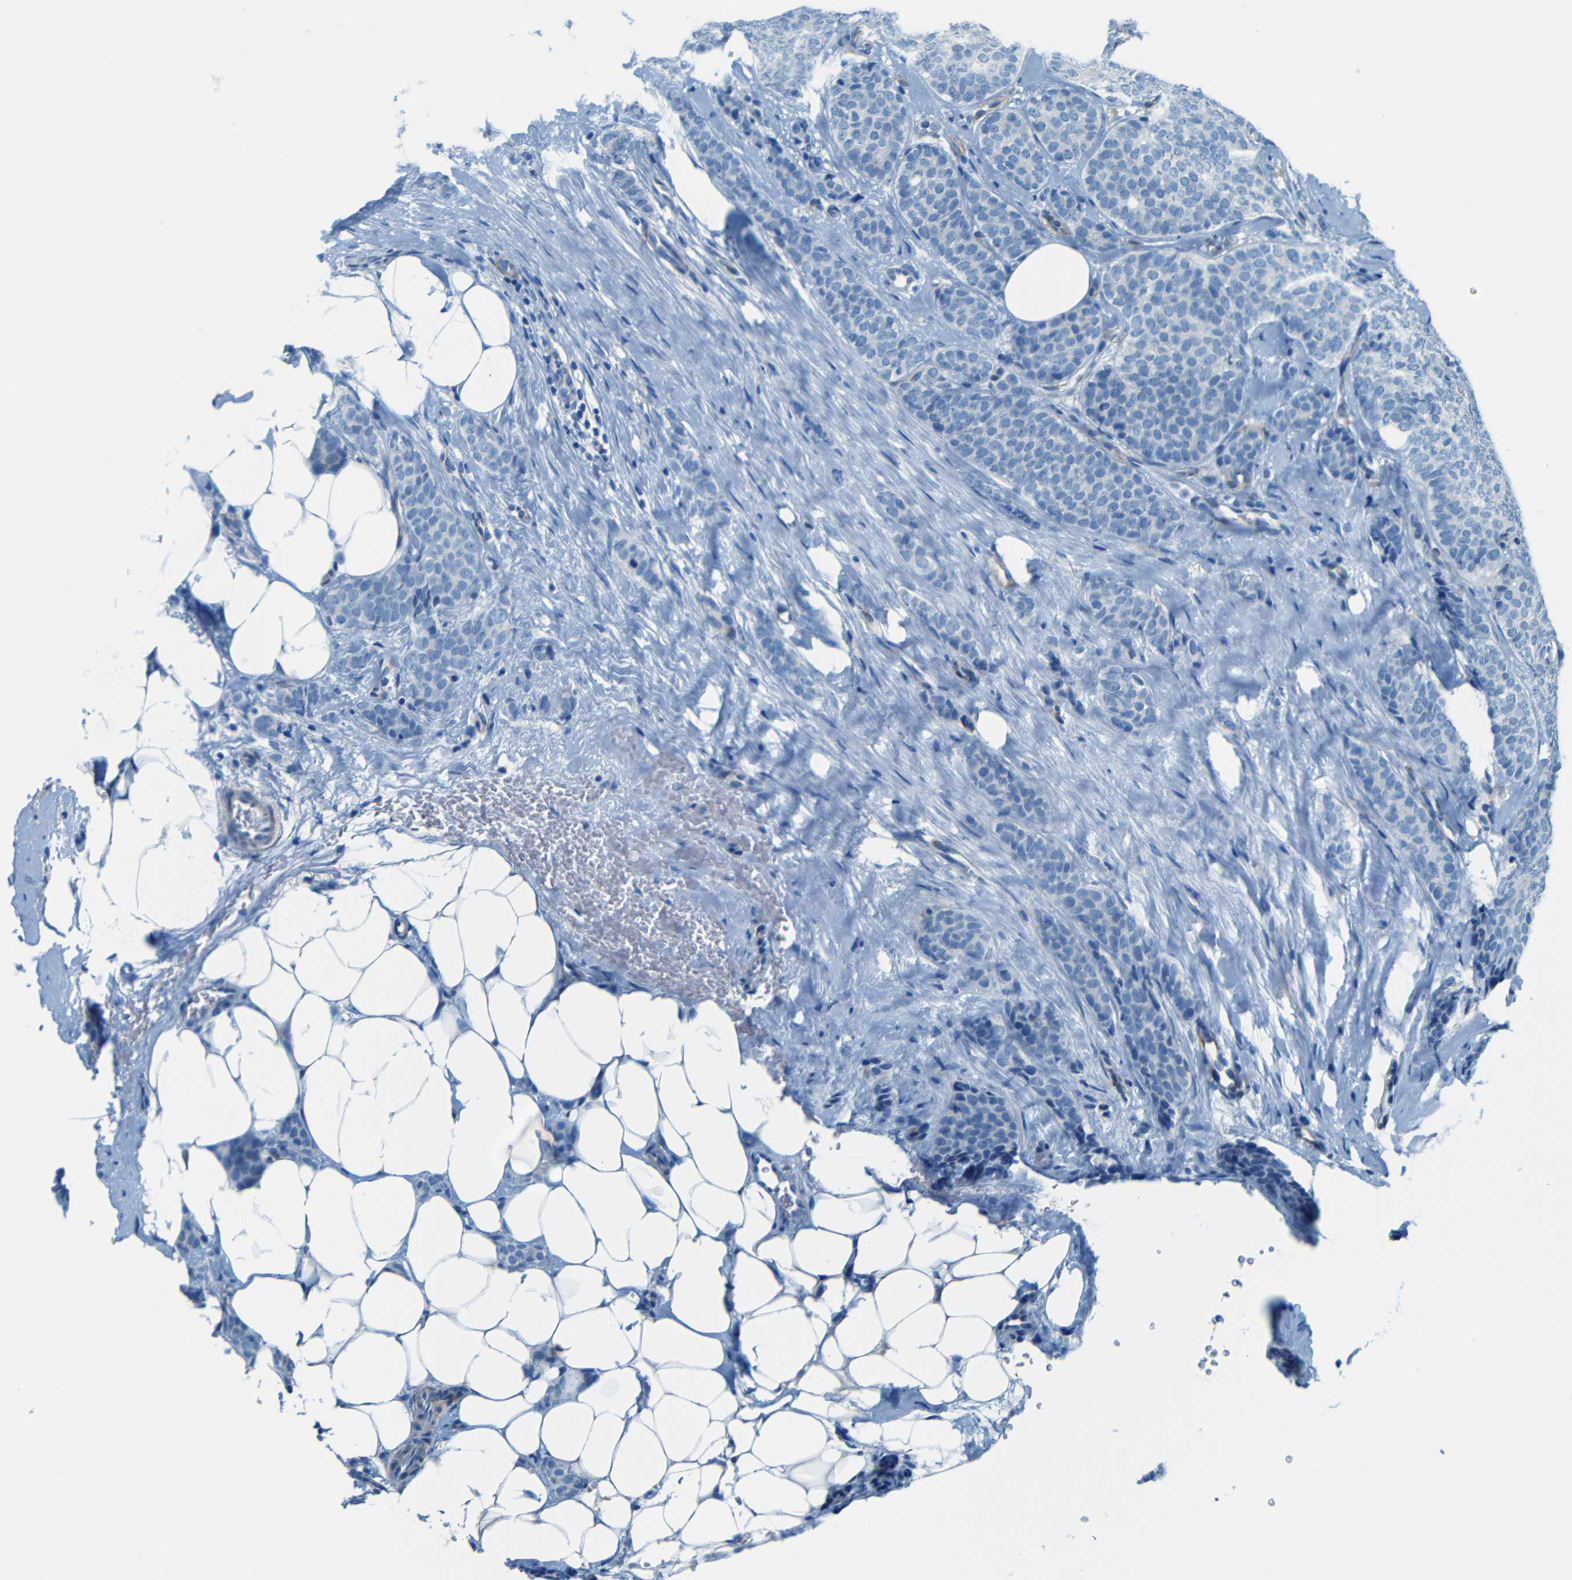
{"staining": {"intensity": "negative", "quantity": "none", "location": "none"}, "tissue": "breast cancer", "cell_type": "Tumor cells", "image_type": "cancer", "snomed": [{"axis": "morphology", "description": "Lobular carcinoma"}, {"axis": "topography", "description": "Skin"}, {"axis": "topography", "description": "Breast"}], "caption": "IHC image of neoplastic tissue: breast cancer stained with DAB shows no significant protein positivity in tumor cells. (Immunohistochemistry (ihc), brightfield microscopy, high magnification).", "gene": "MAP2", "patient": {"sex": "female", "age": 46}}